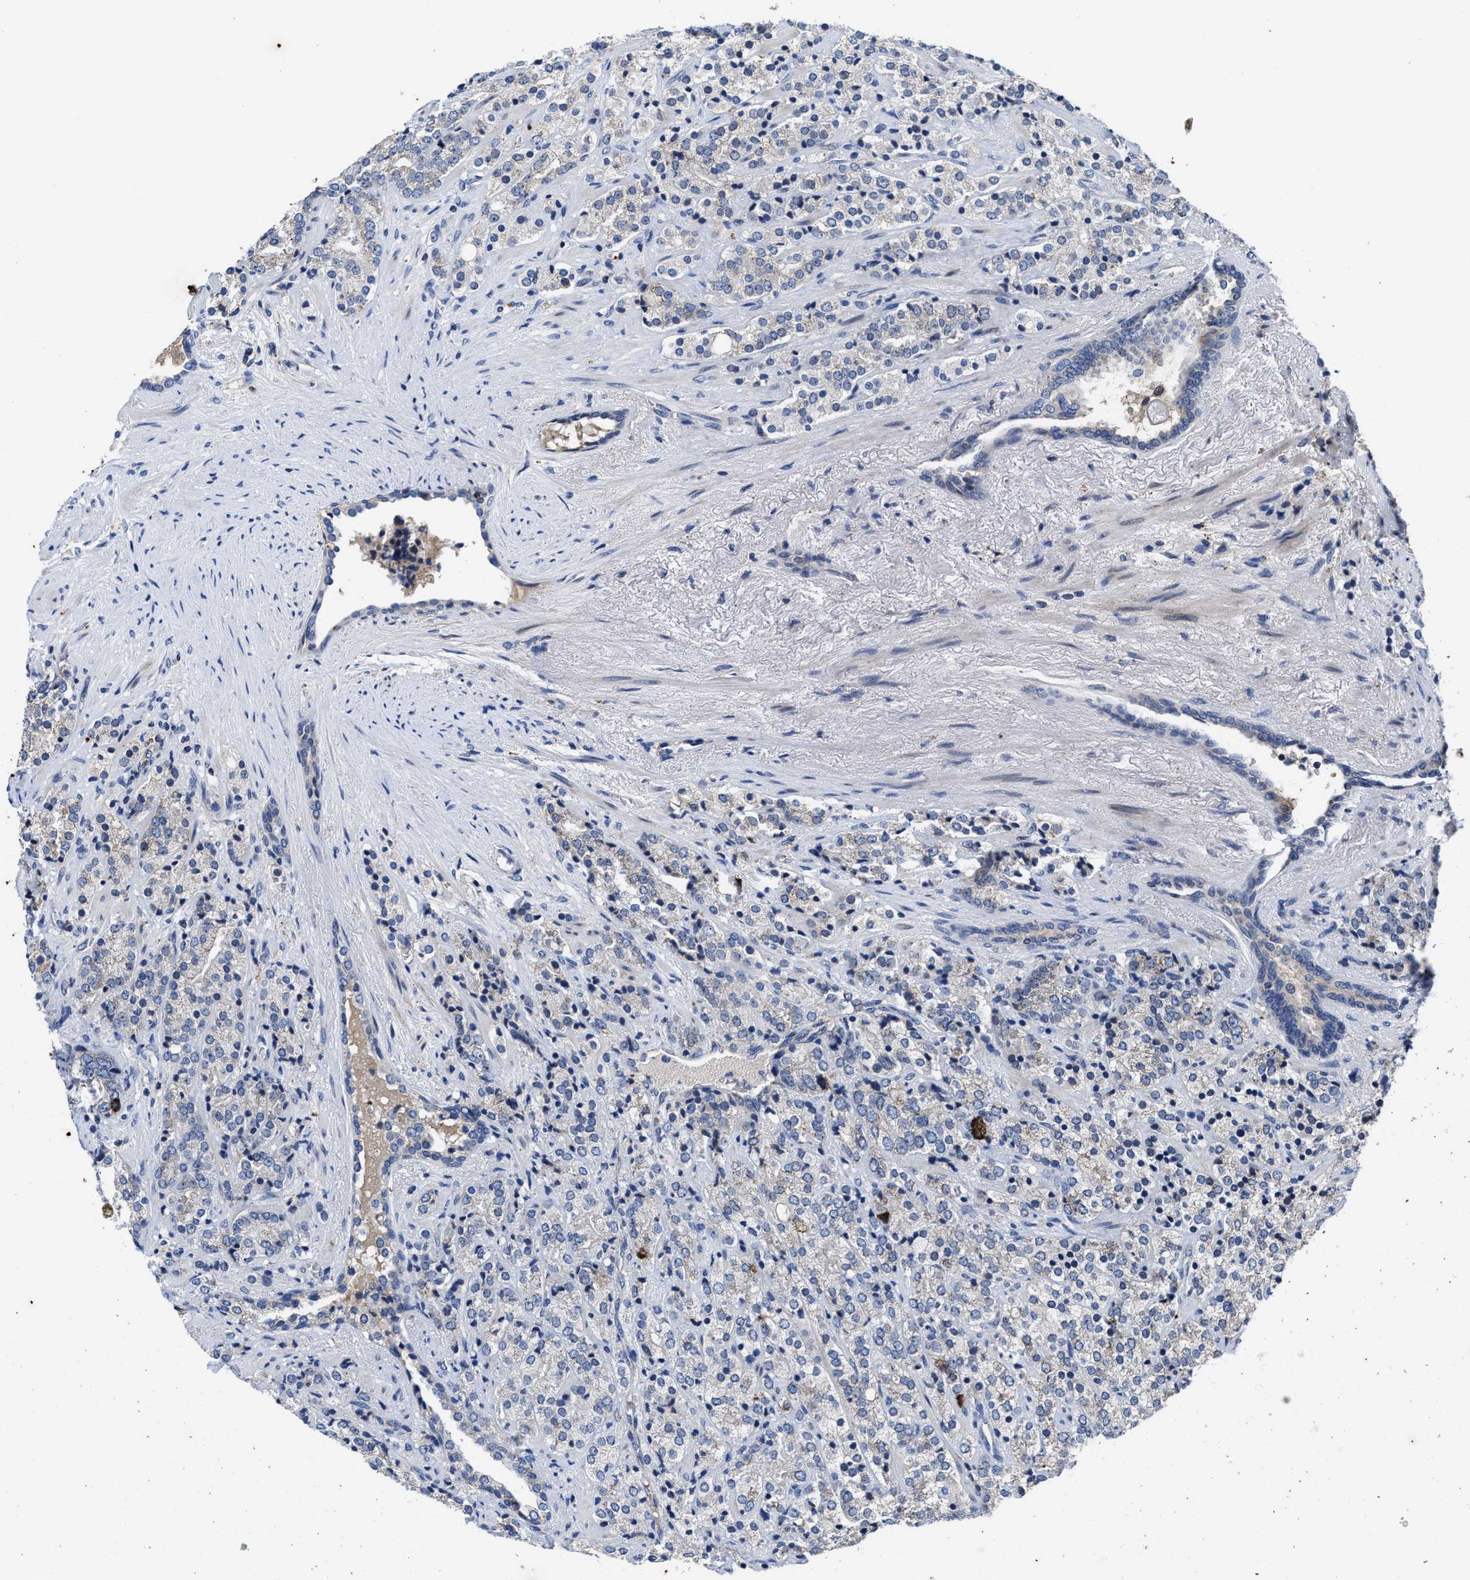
{"staining": {"intensity": "weak", "quantity": "<25%", "location": "cytoplasmic/membranous"}, "tissue": "prostate cancer", "cell_type": "Tumor cells", "image_type": "cancer", "snomed": [{"axis": "morphology", "description": "Adenocarcinoma, High grade"}, {"axis": "topography", "description": "Prostate"}], "caption": "DAB immunohistochemical staining of prostate high-grade adenocarcinoma displays no significant staining in tumor cells.", "gene": "CACNA1D", "patient": {"sex": "male", "age": 71}}